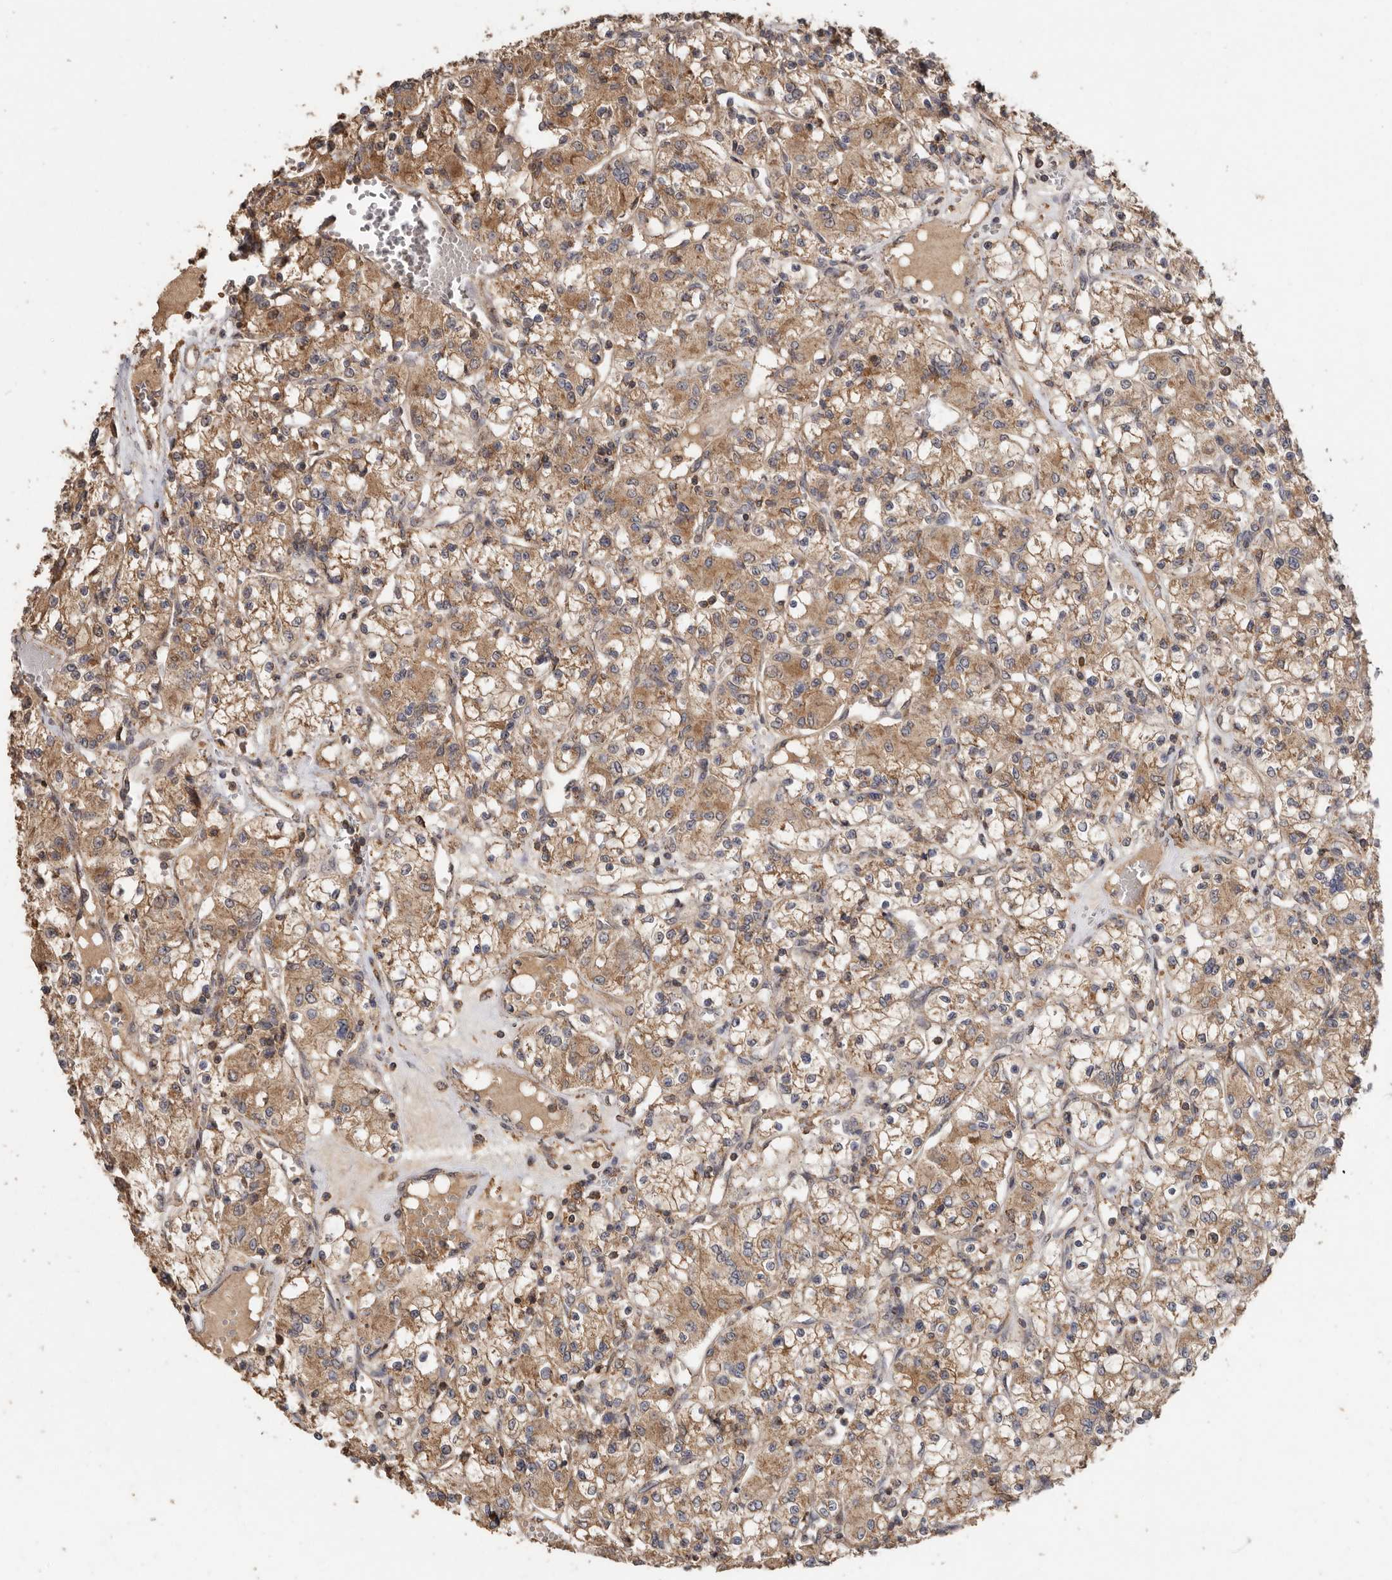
{"staining": {"intensity": "moderate", "quantity": ">75%", "location": "cytoplasmic/membranous"}, "tissue": "renal cancer", "cell_type": "Tumor cells", "image_type": "cancer", "snomed": [{"axis": "morphology", "description": "Adenocarcinoma, NOS"}, {"axis": "topography", "description": "Kidney"}], "caption": "Brown immunohistochemical staining in renal cancer demonstrates moderate cytoplasmic/membranous expression in approximately >75% of tumor cells.", "gene": "RWDD1", "patient": {"sex": "female", "age": 59}}